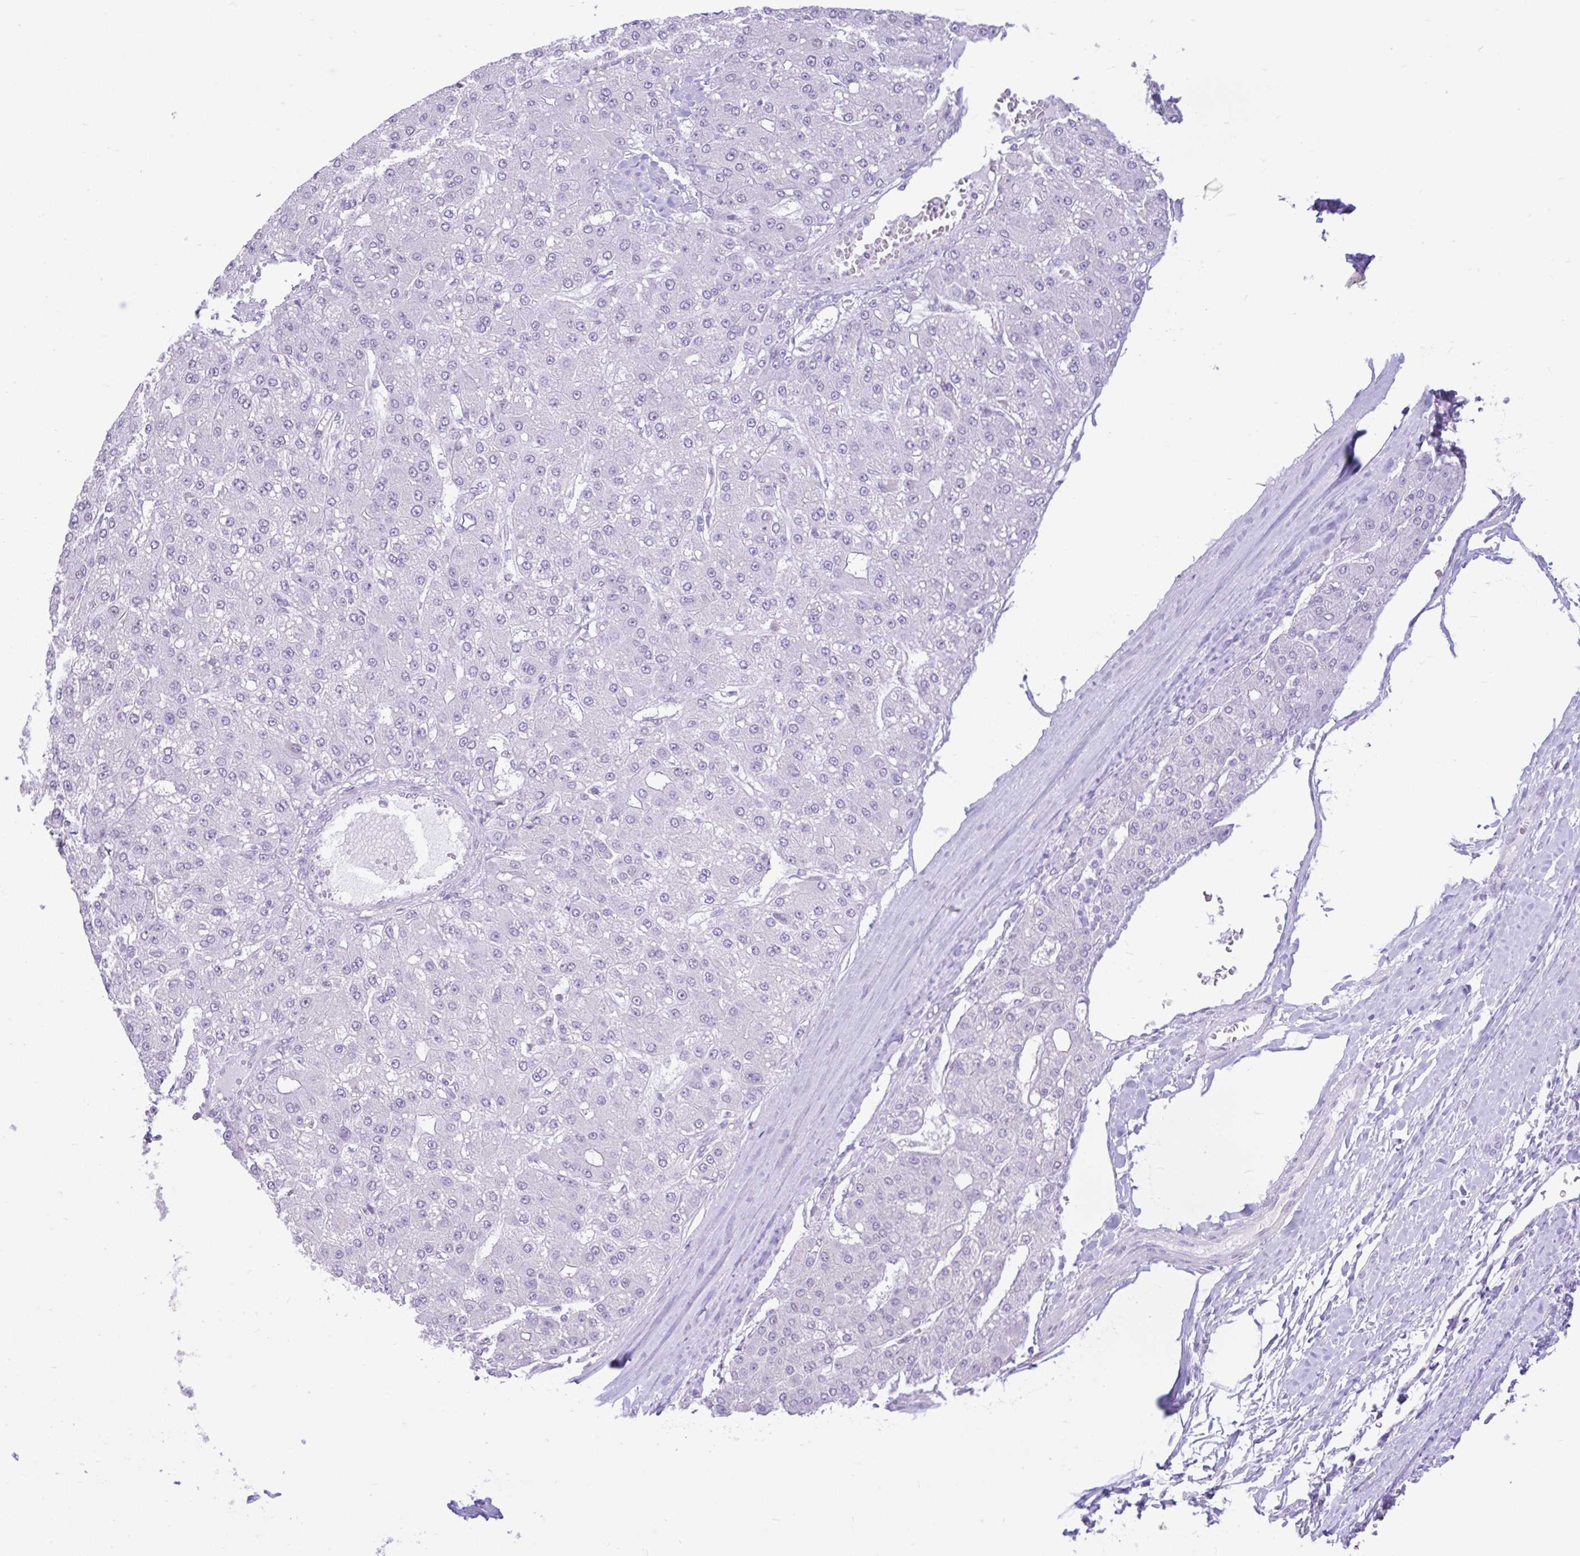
{"staining": {"intensity": "negative", "quantity": "none", "location": "none"}, "tissue": "liver cancer", "cell_type": "Tumor cells", "image_type": "cancer", "snomed": [{"axis": "morphology", "description": "Carcinoma, Hepatocellular, NOS"}, {"axis": "topography", "description": "Liver"}], "caption": "Immunohistochemical staining of liver cancer demonstrates no significant staining in tumor cells.", "gene": "REEP1", "patient": {"sex": "male", "age": 67}}